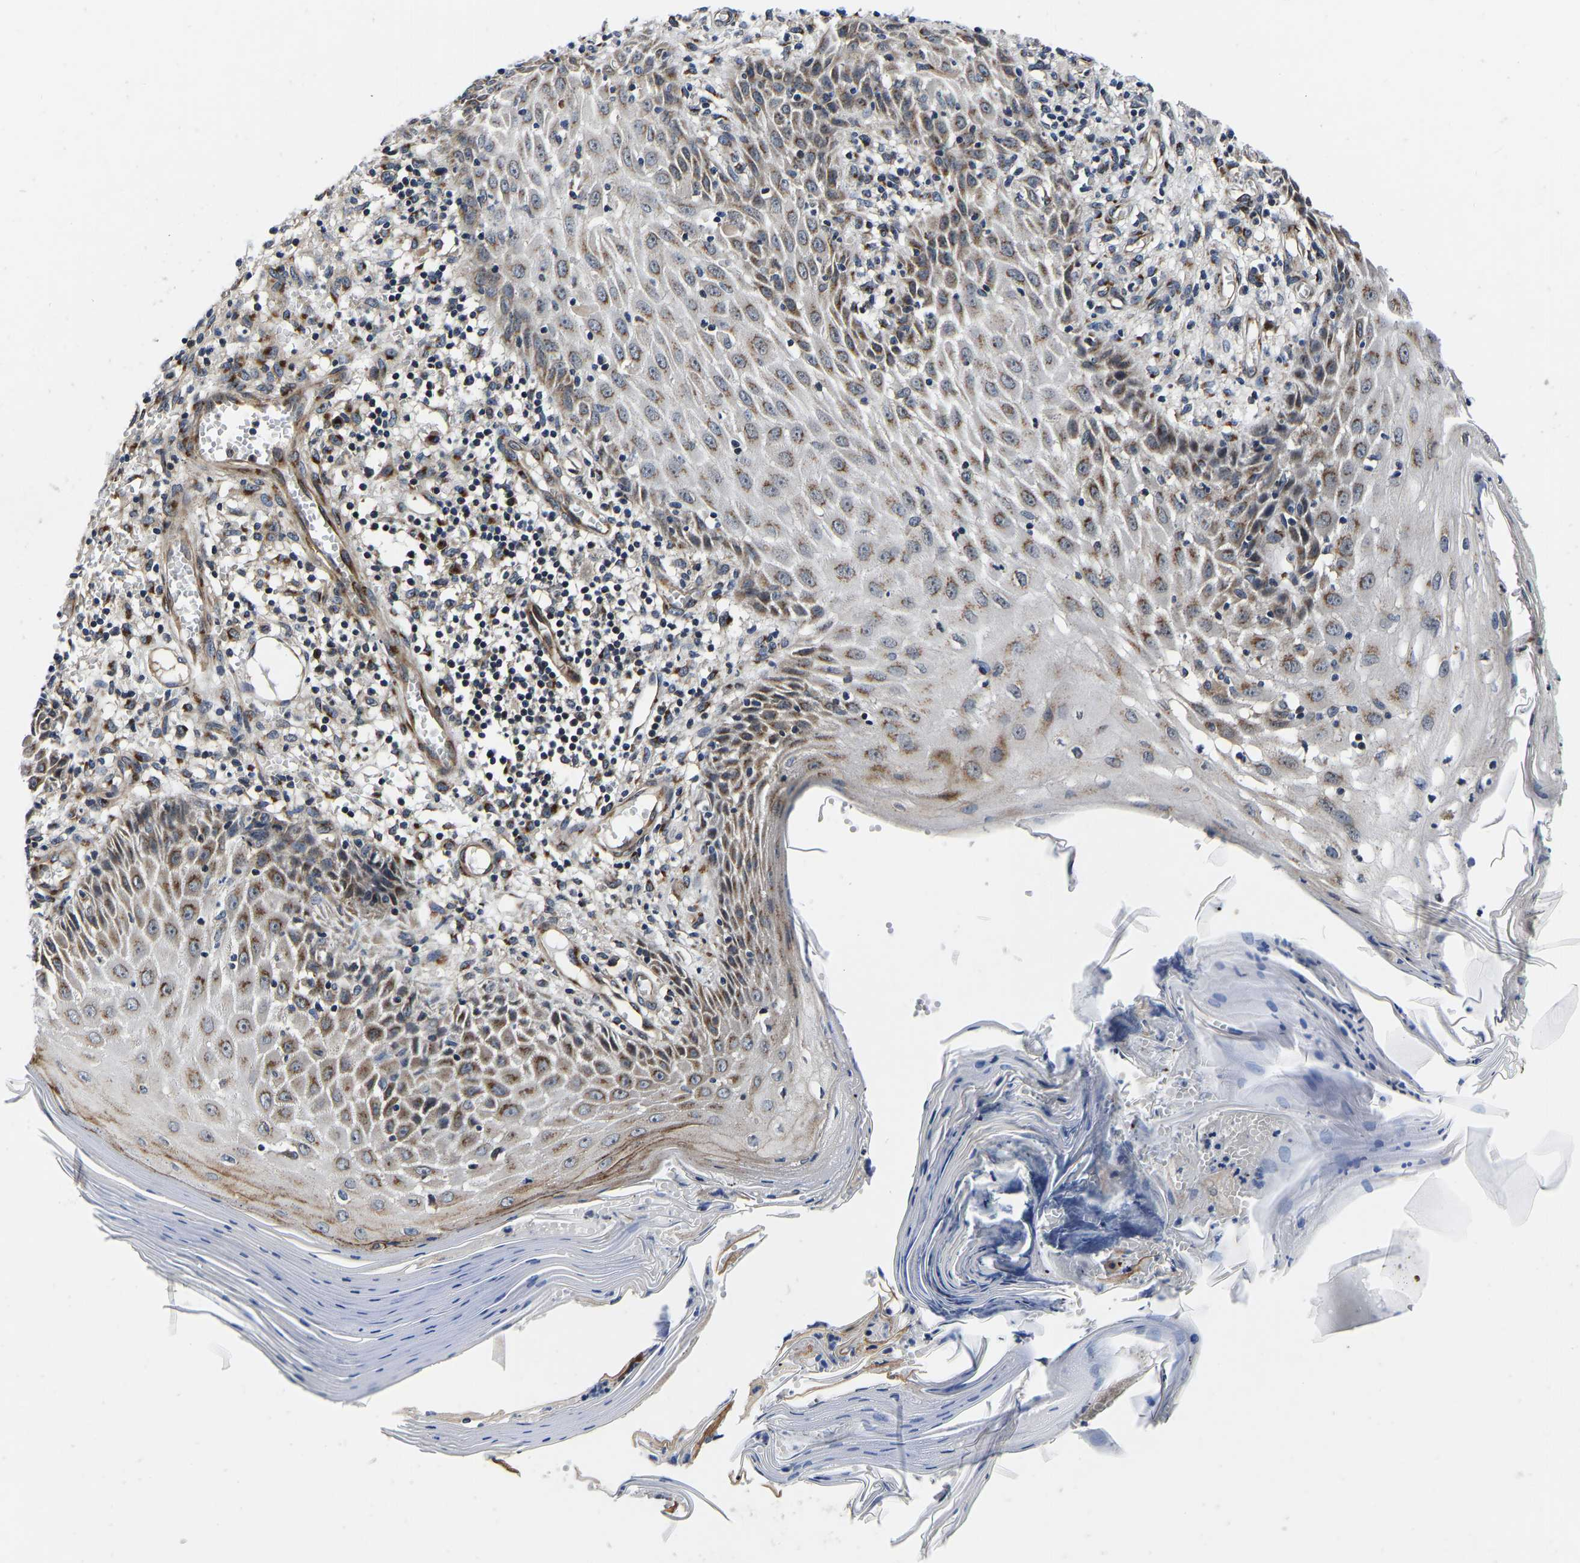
{"staining": {"intensity": "moderate", "quantity": ">75%", "location": "cytoplasmic/membranous"}, "tissue": "skin cancer", "cell_type": "Tumor cells", "image_type": "cancer", "snomed": [{"axis": "morphology", "description": "Squamous cell carcinoma, NOS"}, {"axis": "topography", "description": "Skin"}], "caption": "Human skin cancer stained for a protein (brown) demonstrates moderate cytoplasmic/membranous positive expression in approximately >75% of tumor cells.", "gene": "RABAC1", "patient": {"sex": "female", "age": 73}}